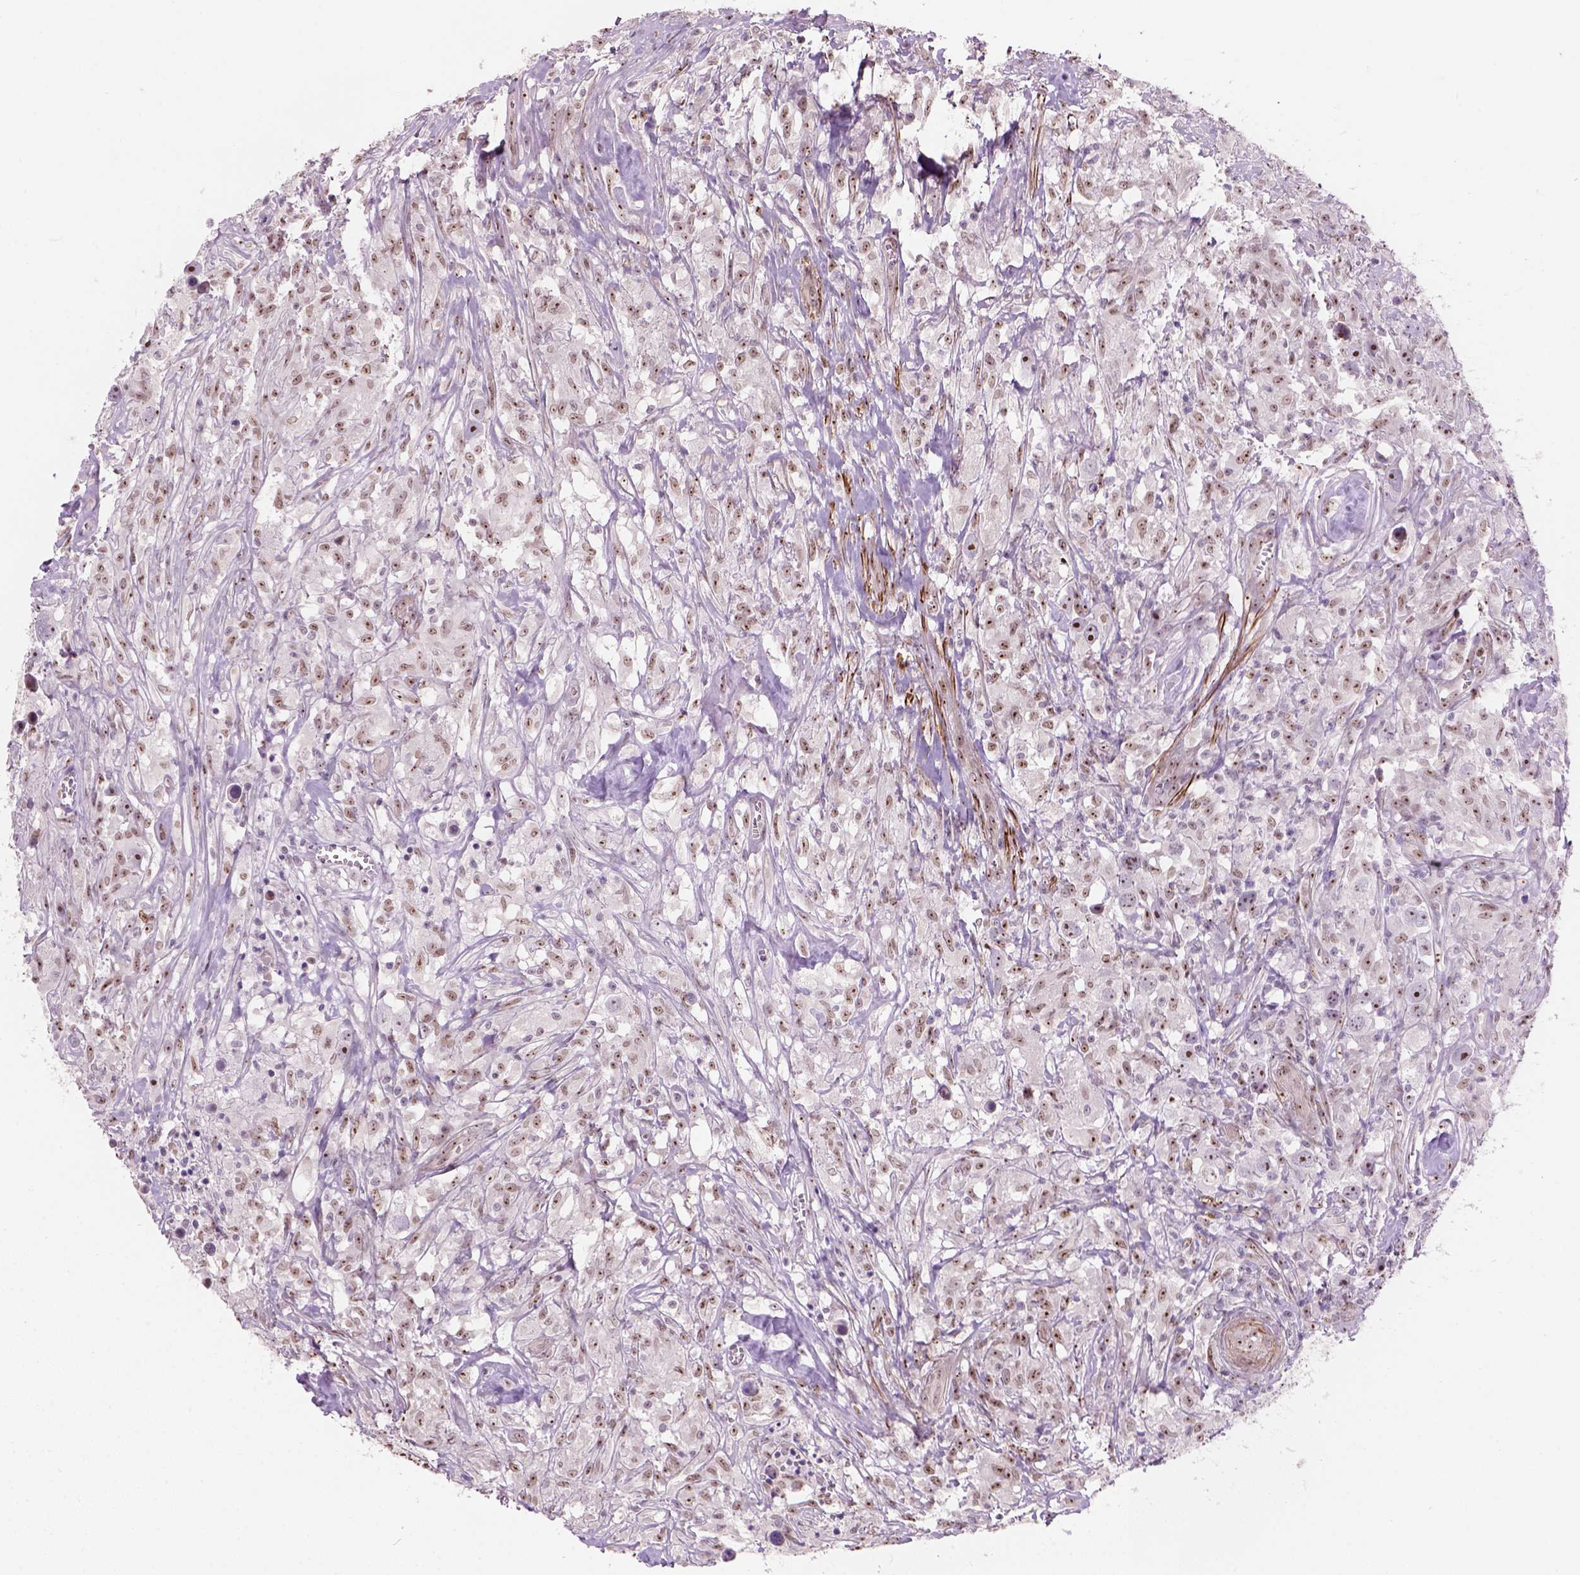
{"staining": {"intensity": "moderate", "quantity": ">75%", "location": "nuclear"}, "tissue": "testis cancer", "cell_type": "Tumor cells", "image_type": "cancer", "snomed": [{"axis": "morphology", "description": "Seminoma, NOS"}, {"axis": "topography", "description": "Testis"}], "caption": "Tumor cells exhibit medium levels of moderate nuclear staining in about >75% of cells in human testis seminoma. The protein of interest is stained brown, and the nuclei are stained in blue (DAB (3,3'-diaminobenzidine) IHC with brightfield microscopy, high magnification).", "gene": "RRS1", "patient": {"sex": "male", "age": 49}}